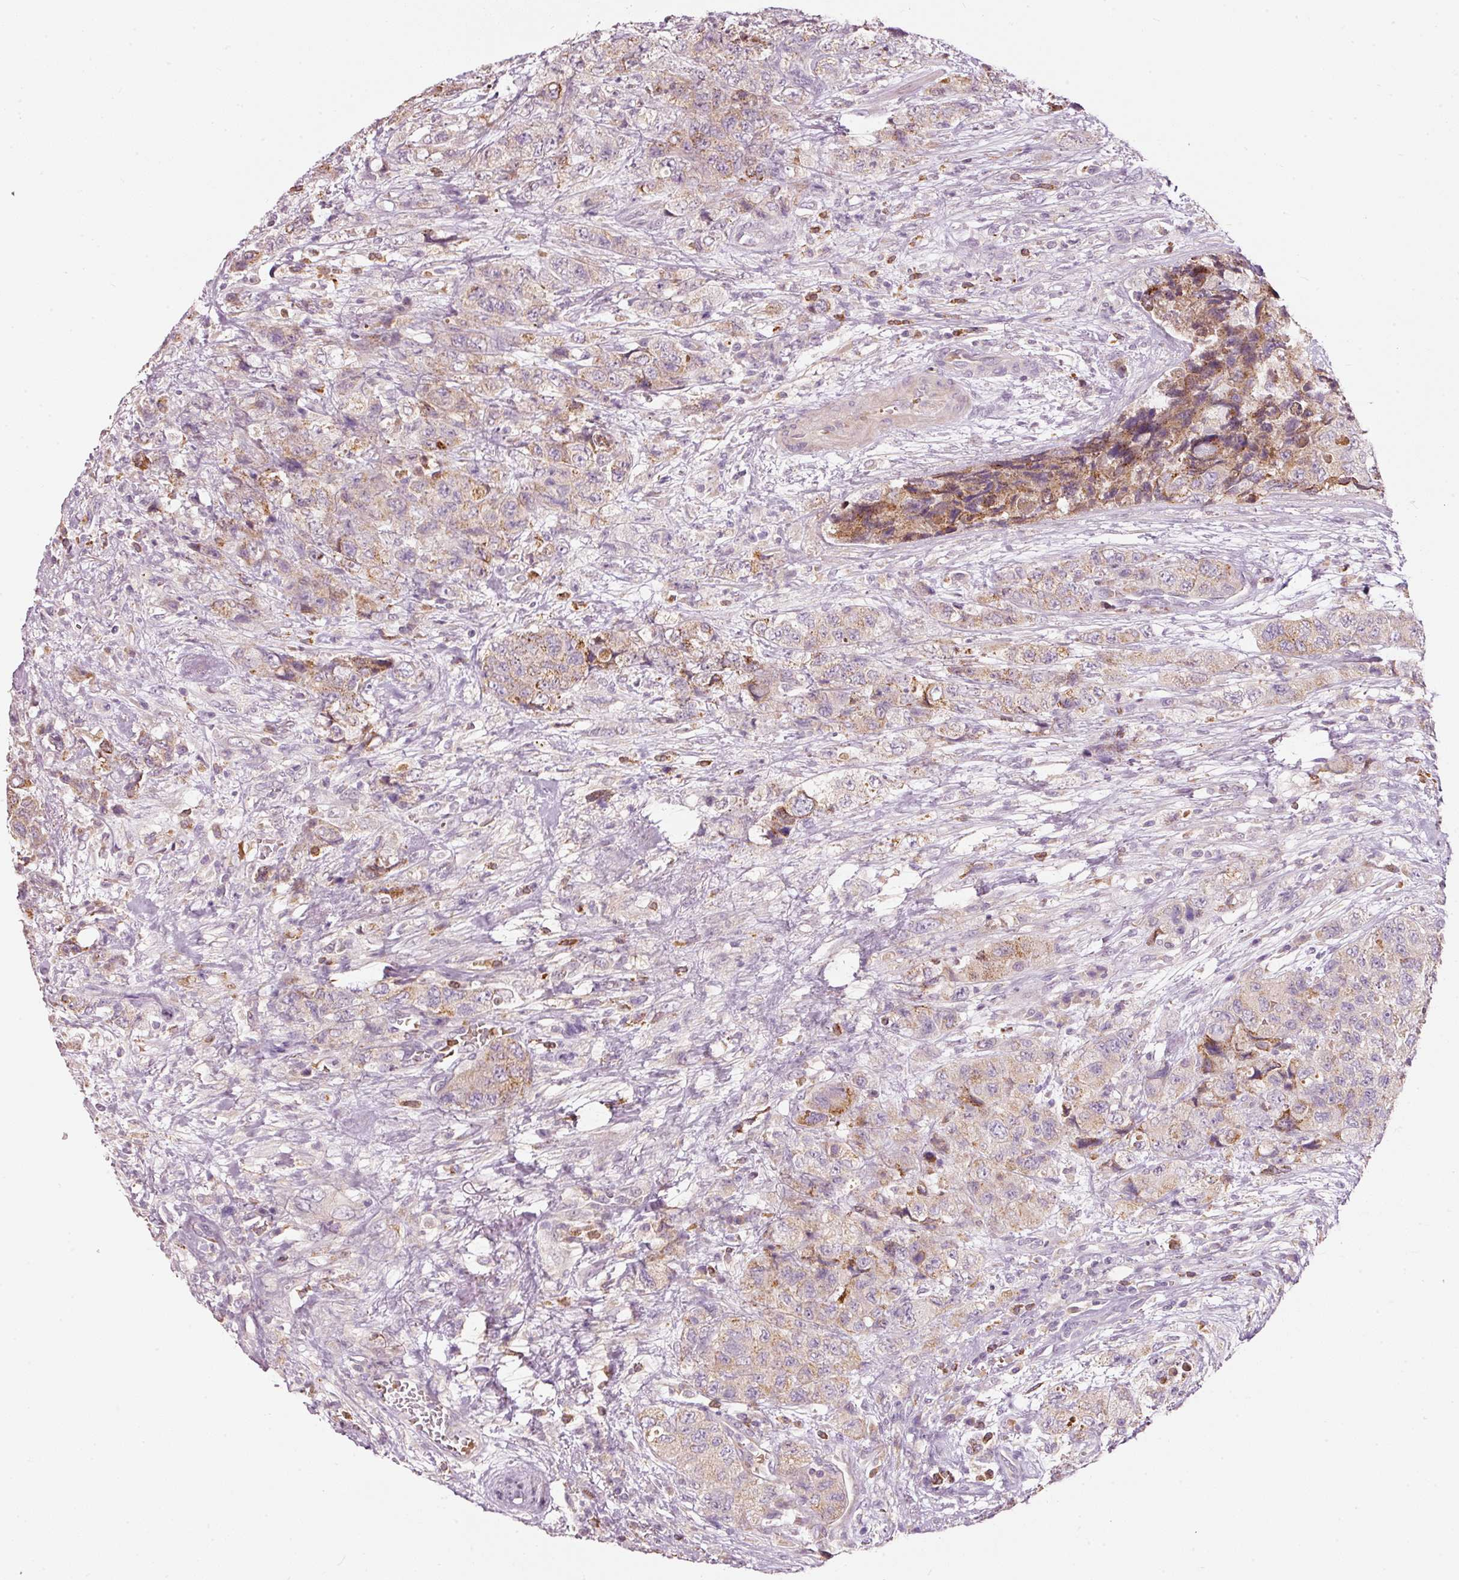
{"staining": {"intensity": "moderate", "quantity": "<25%", "location": "cytoplasmic/membranous"}, "tissue": "urothelial cancer", "cell_type": "Tumor cells", "image_type": "cancer", "snomed": [{"axis": "morphology", "description": "Urothelial carcinoma, High grade"}, {"axis": "topography", "description": "Urinary bladder"}], "caption": "High-grade urothelial carcinoma tissue displays moderate cytoplasmic/membranous staining in about <25% of tumor cells, visualized by immunohistochemistry. (brown staining indicates protein expression, while blue staining denotes nuclei).", "gene": "KLHL21", "patient": {"sex": "female", "age": 78}}